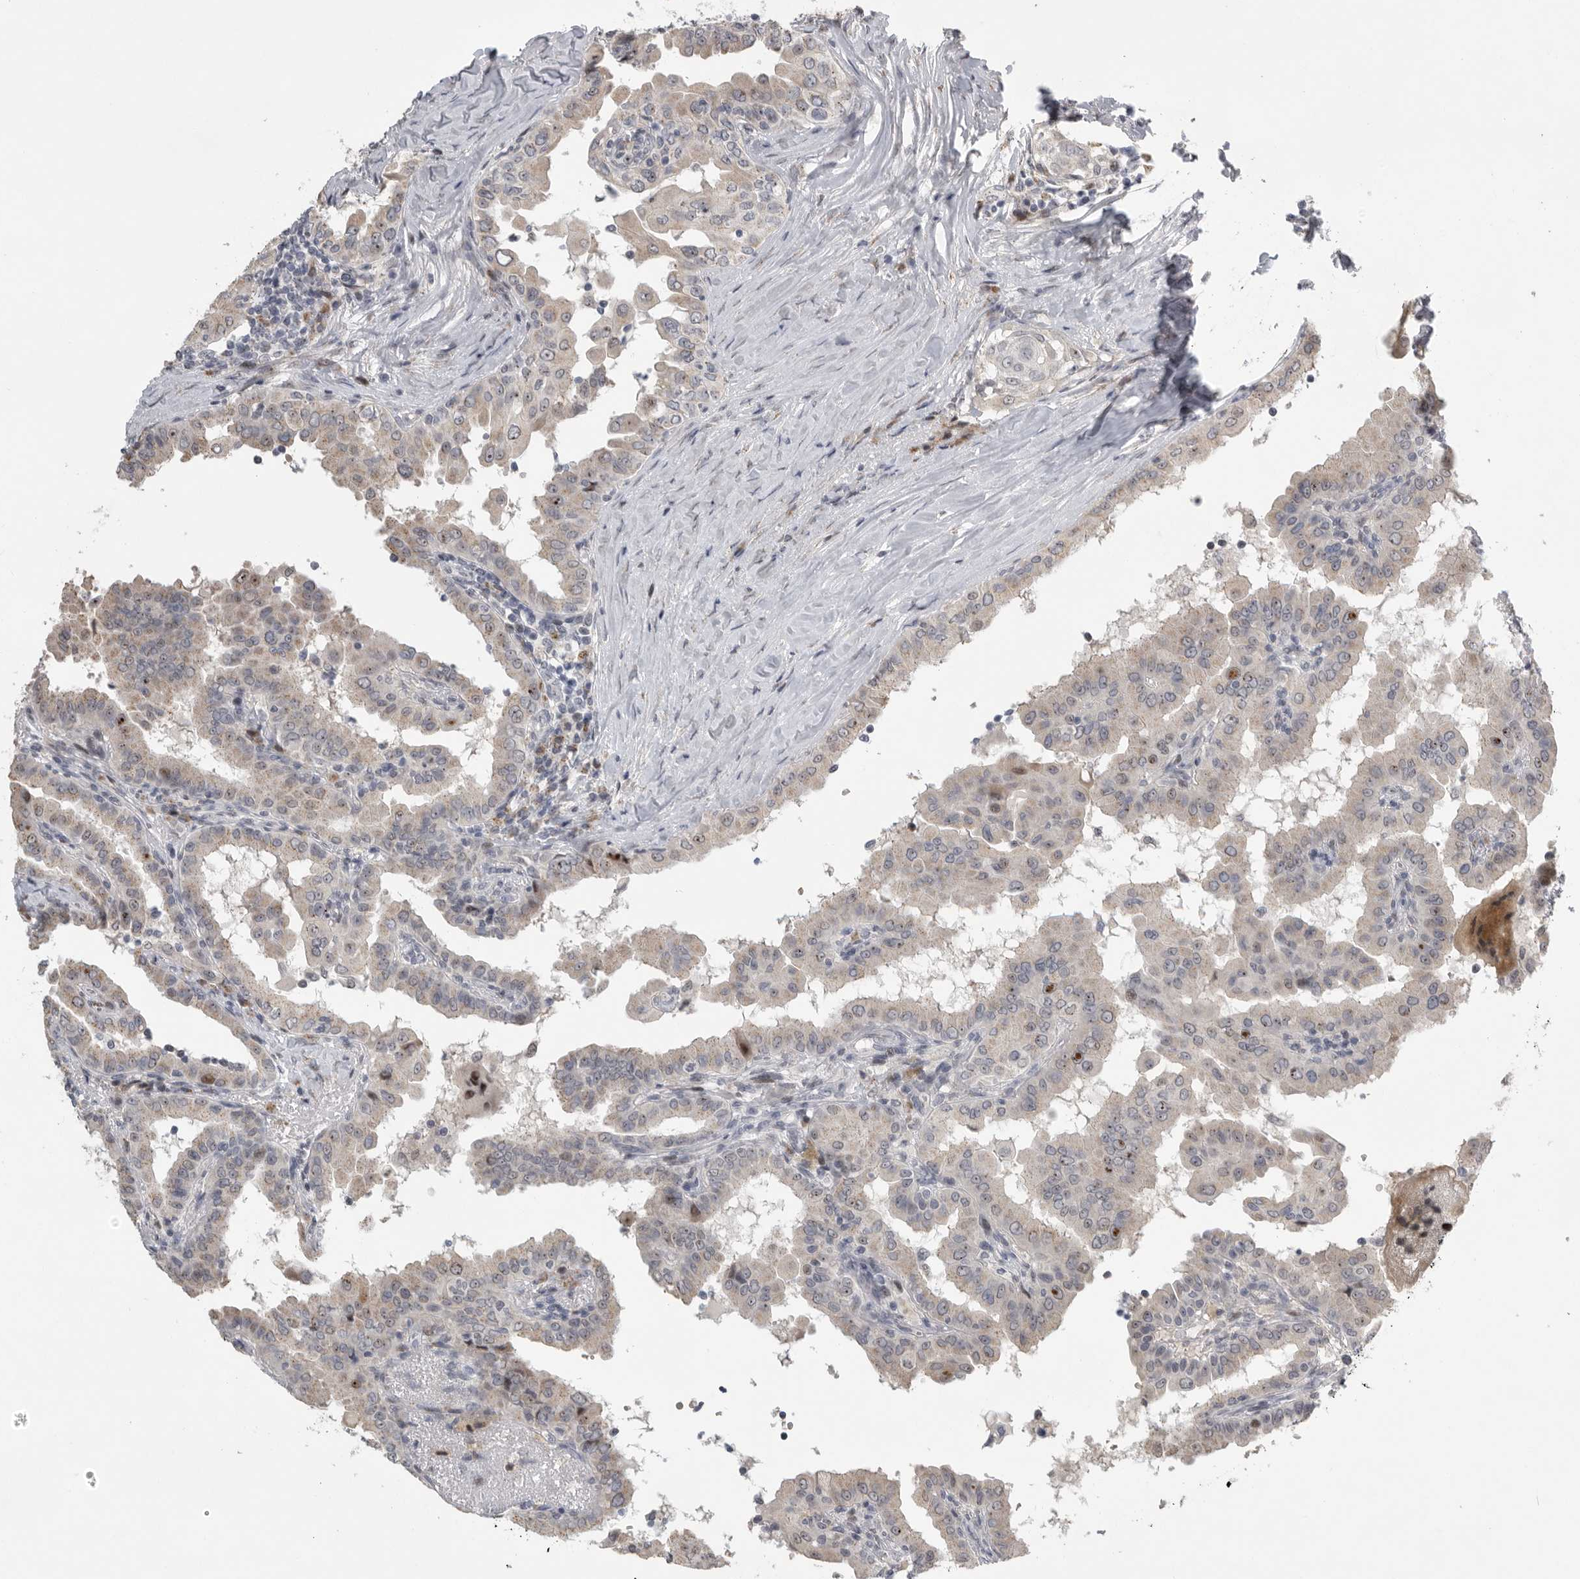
{"staining": {"intensity": "negative", "quantity": "none", "location": "none"}, "tissue": "thyroid cancer", "cell_type": "Tumor cells", "image_type": "cancer", "snomed": [{"axis": "morphology", "description": "Papillary adenocarcinoma, NOS"}, {"axis": "topography", "description": "Thyroid gland"}], "caption": "Tumor cells are negative for brown protein staining in thyroid cancer.", "gene": "PCMTD1", "patient": {"sex": "male", "age": 33}}